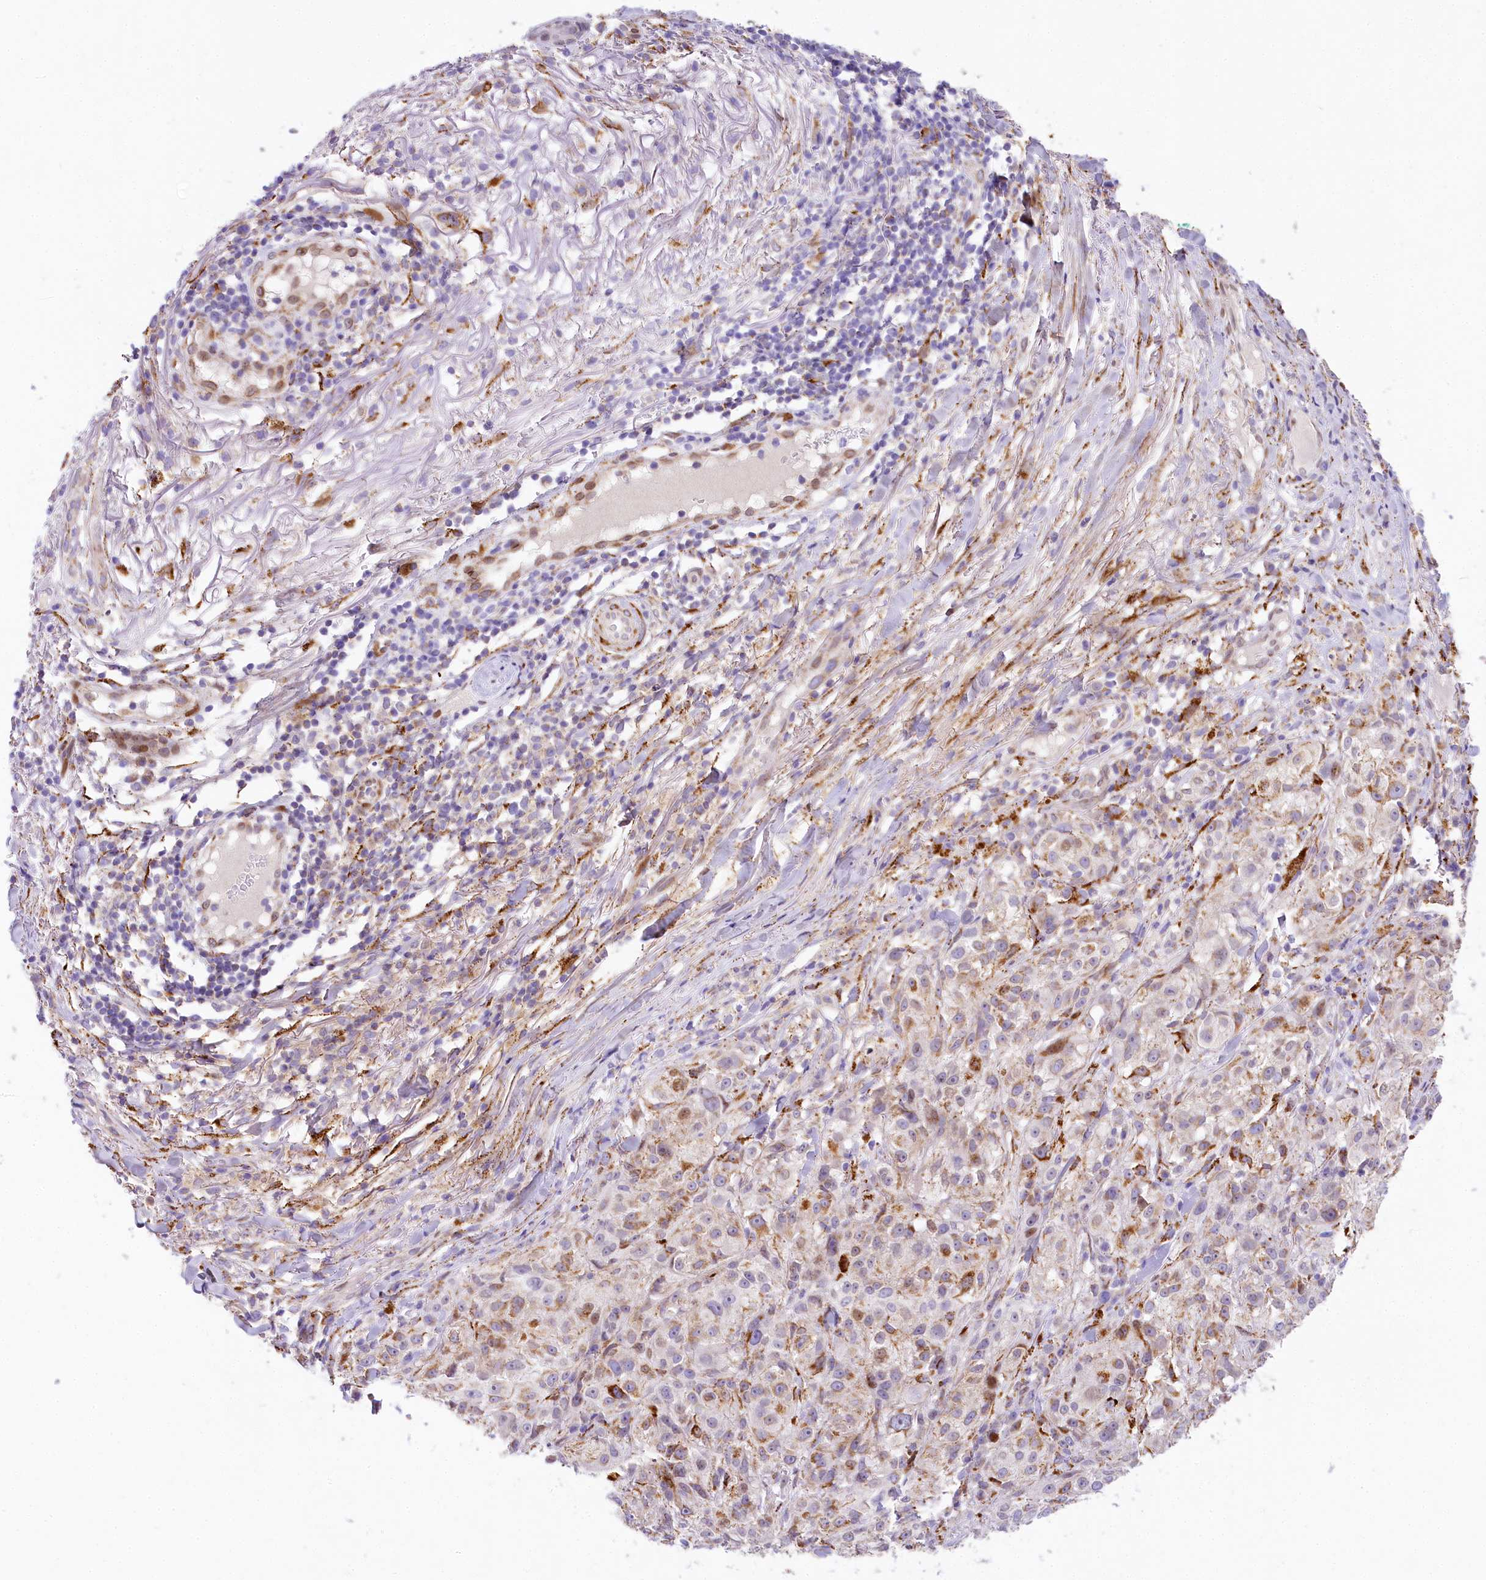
{"staining": {"intensity": "weak", "quantity": "25%-75%", "location": "cytoplasmic/membranous"}, "tissue": "melanoma", "cell_type": "Tumor cells", "image_type": "cancer", "snomed": [{"axis": "morphology", "description": "Necrosis, NOS"}, {"axis": "morphology", "description": "Malignant melanoma, NOS"}, {"axis": "topography", "description": "Skin"}], "caption": "Protein staining of malignant melanoma tissue demonstrates weak cytoplasmic/membranous expression in approximately 25%-75% of tumor cells.", "gene": "PPIP5K2", "patient": {"sex": "female", "age": 87}}